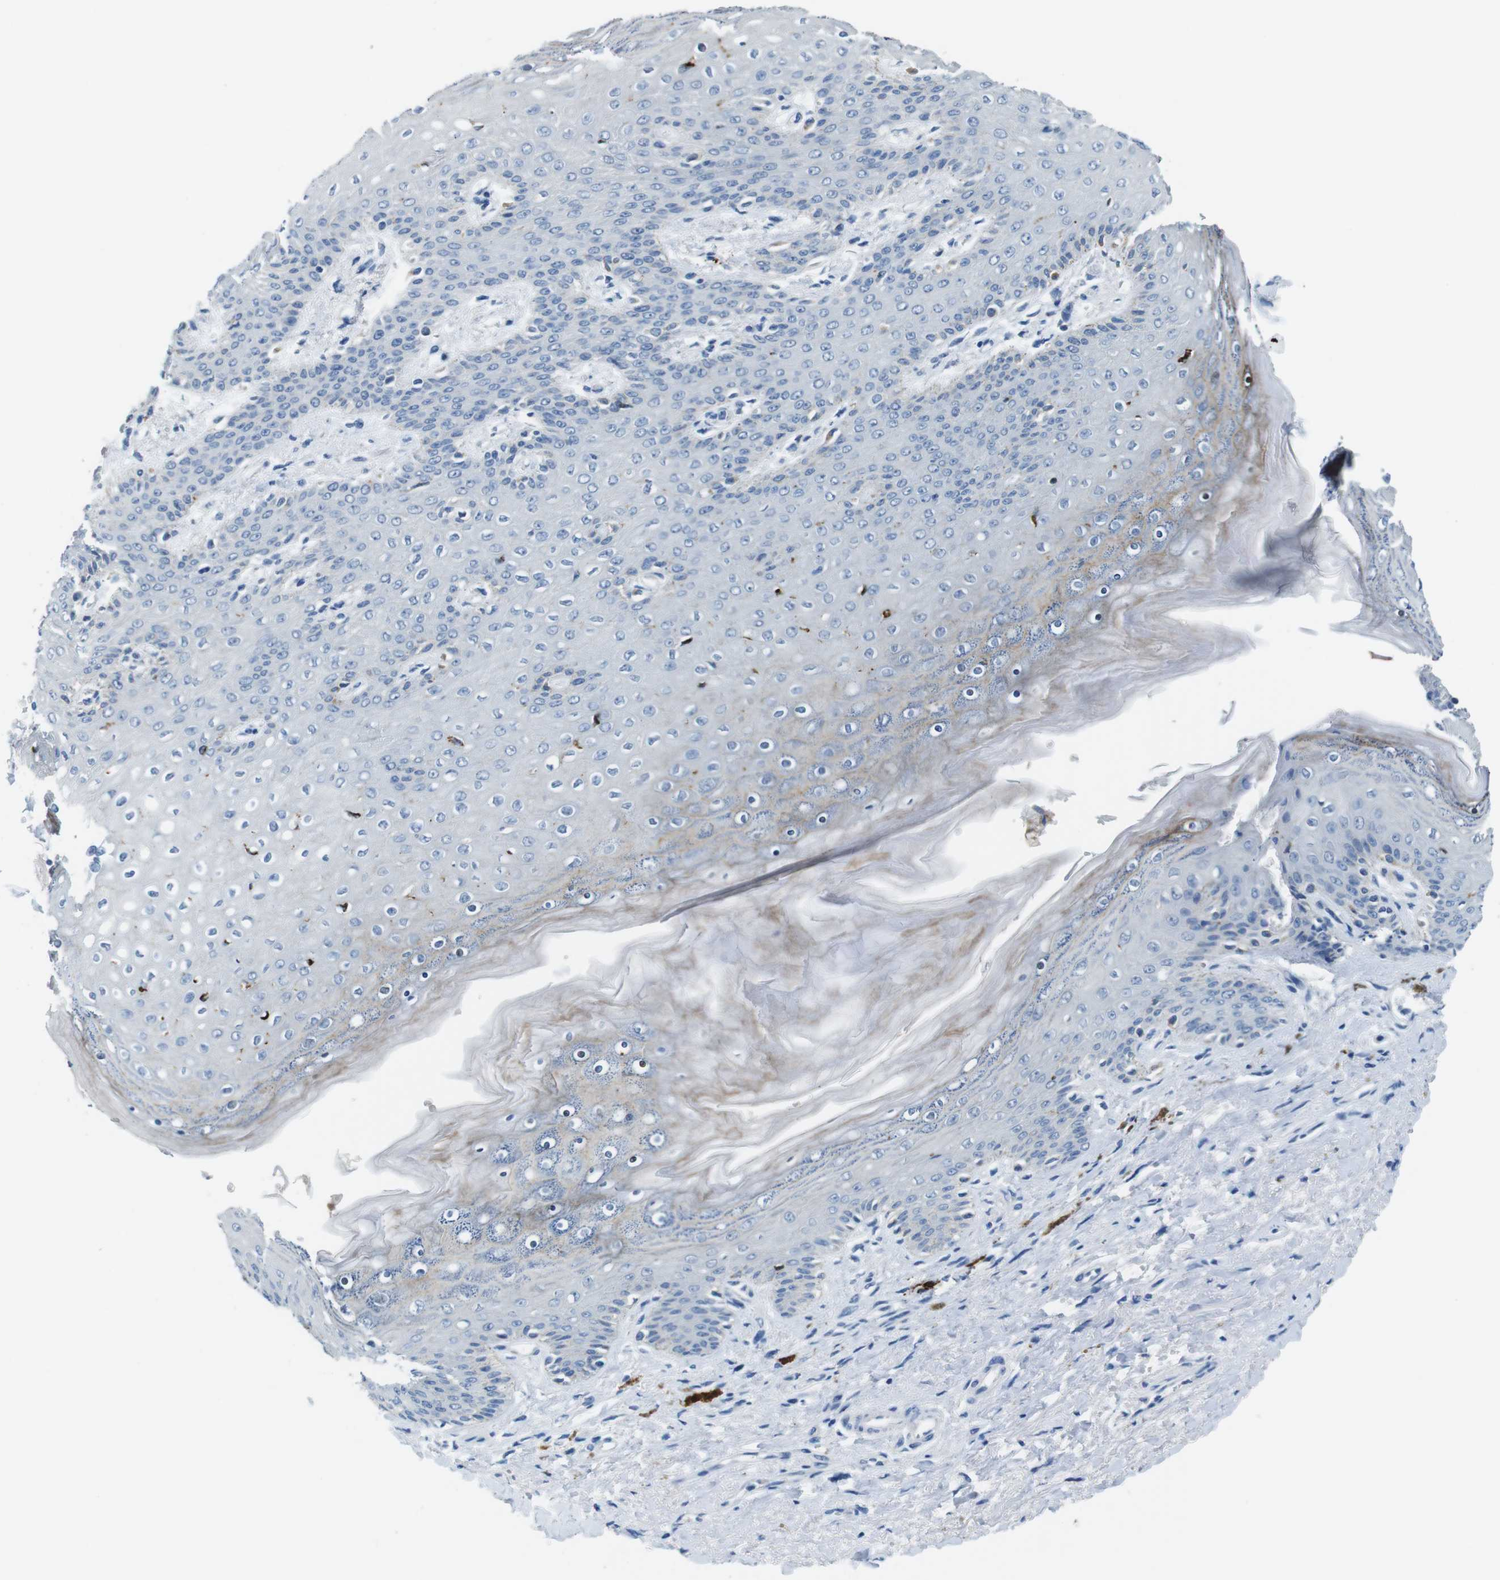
{"staining": {"intensity": "weak", "quantity": "<25%", "location": "cytoplasmic/membranous"}, "tissue": "skin", "cell_type": "Epidermal cells", "image_type": "normal", "snomed": [{"axis": "morphology", "description": "Normal tissue, NOS"}, {"axis": "topography", "description": "Anal"}], "caption": "Immunohistochemical staining of unremarkable human skin reveals no significant staining in epidermal cells. (DAB (3,3'-diaminobenzidine) immunohistochemistry visualized using brightfield microscopy, high magnification).", "gene": "SLC35A3", "patient": {"sex": "female", "age": 46}}